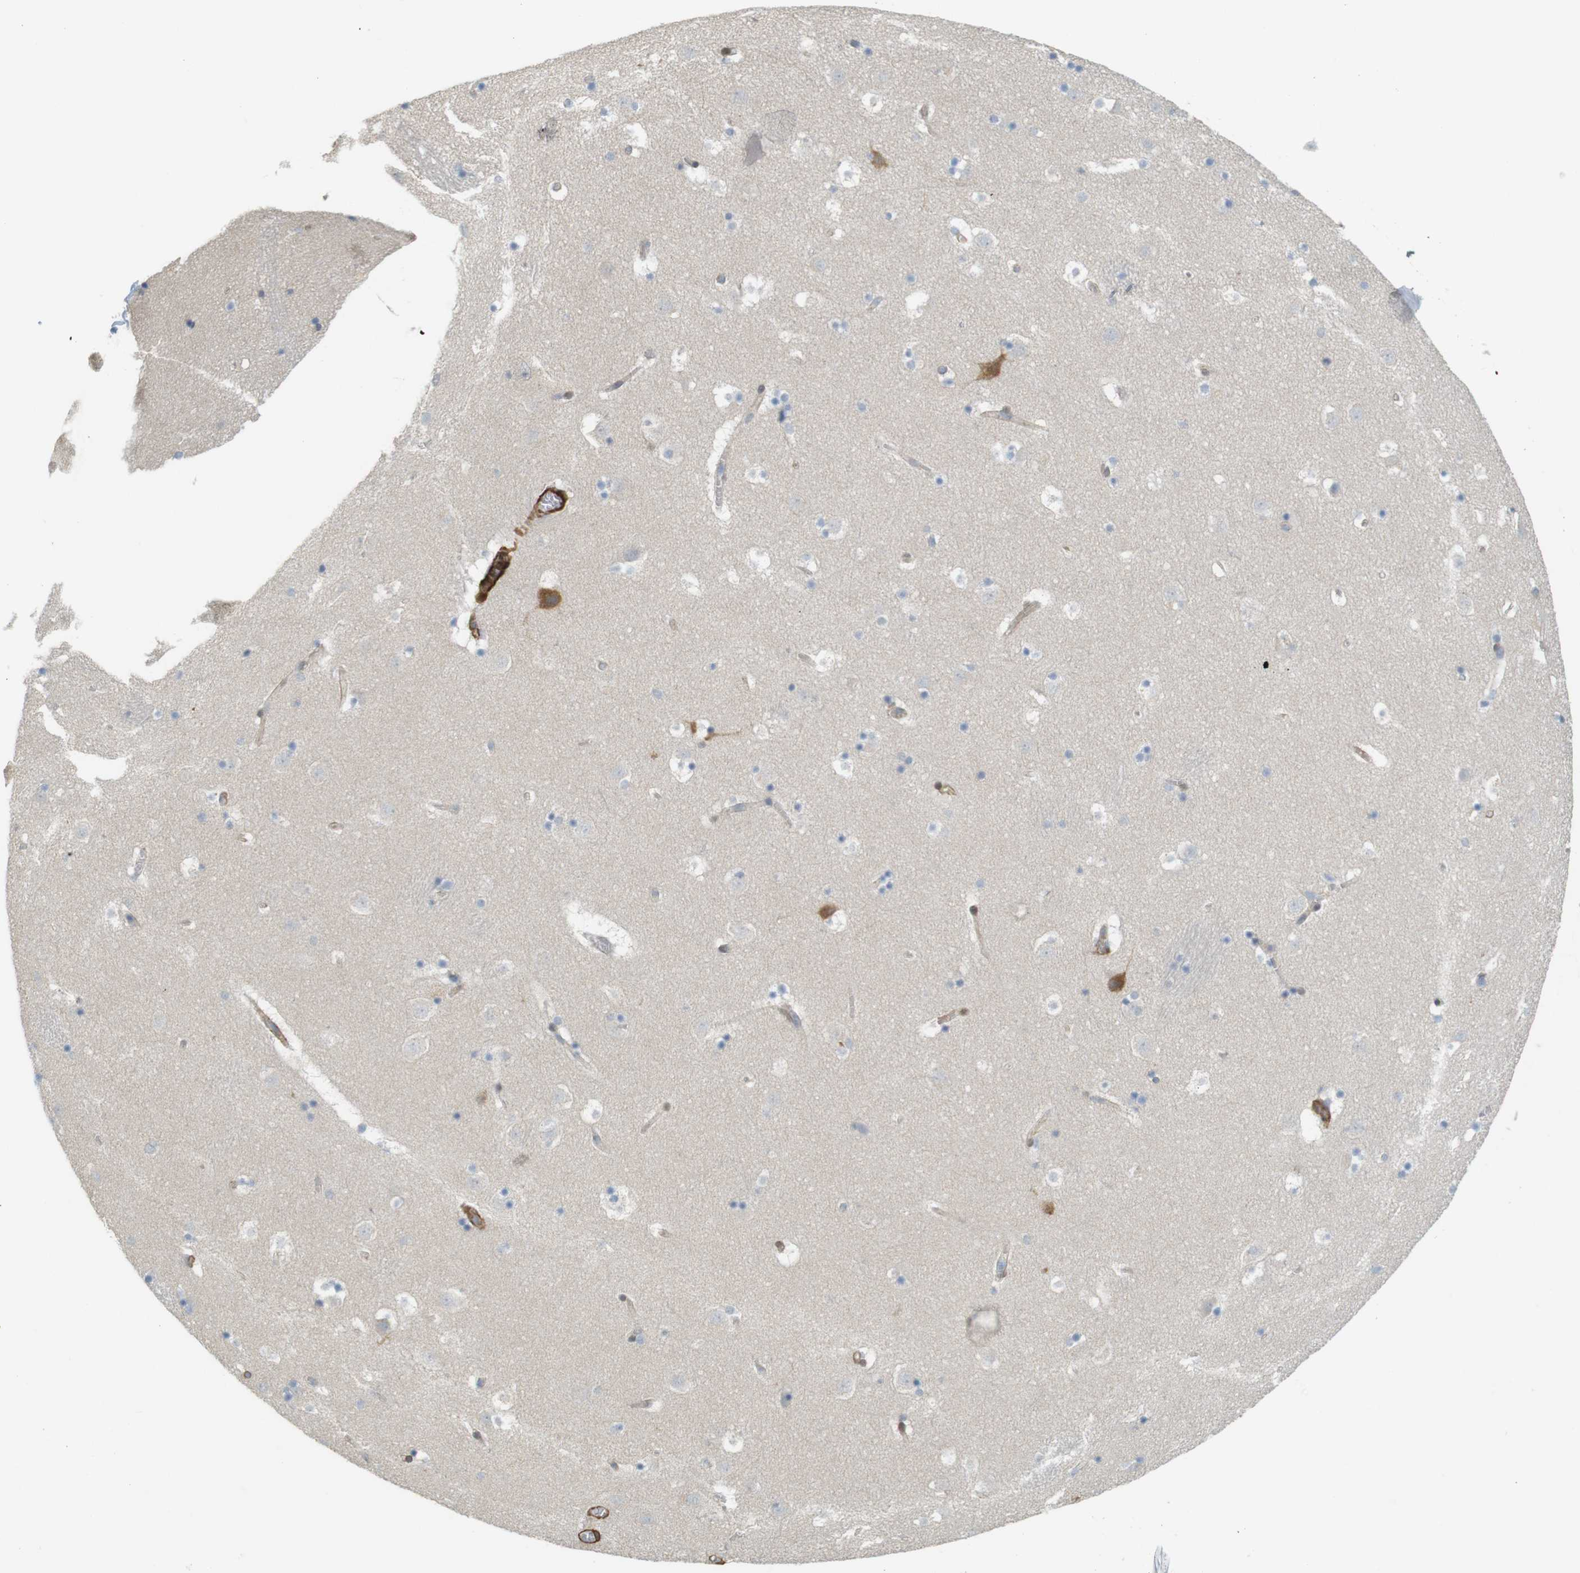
{"staining": {"intensity": "moderate", "quantity": "<25%", "location": "cytoplasmic/membranous"}, "tissue": "caudate", "cell_type": "Glial cells", "image_type": "normal", "snomed": [{"axis": "morphology", "description": "Normal tissue, NOS"}, {"axis": "topography", "description": "Lateral ventricle wall"}], "caption": "The micrograph displays a brown stain indicating the presence of a protein in the cytoplasmic/membranous of glial cells in caudate. The protein of interest is shown in brown color, while the nuclei are stained blue.", "gene": "PDE3A", "patient": {"sex": "male", "age": 45}}